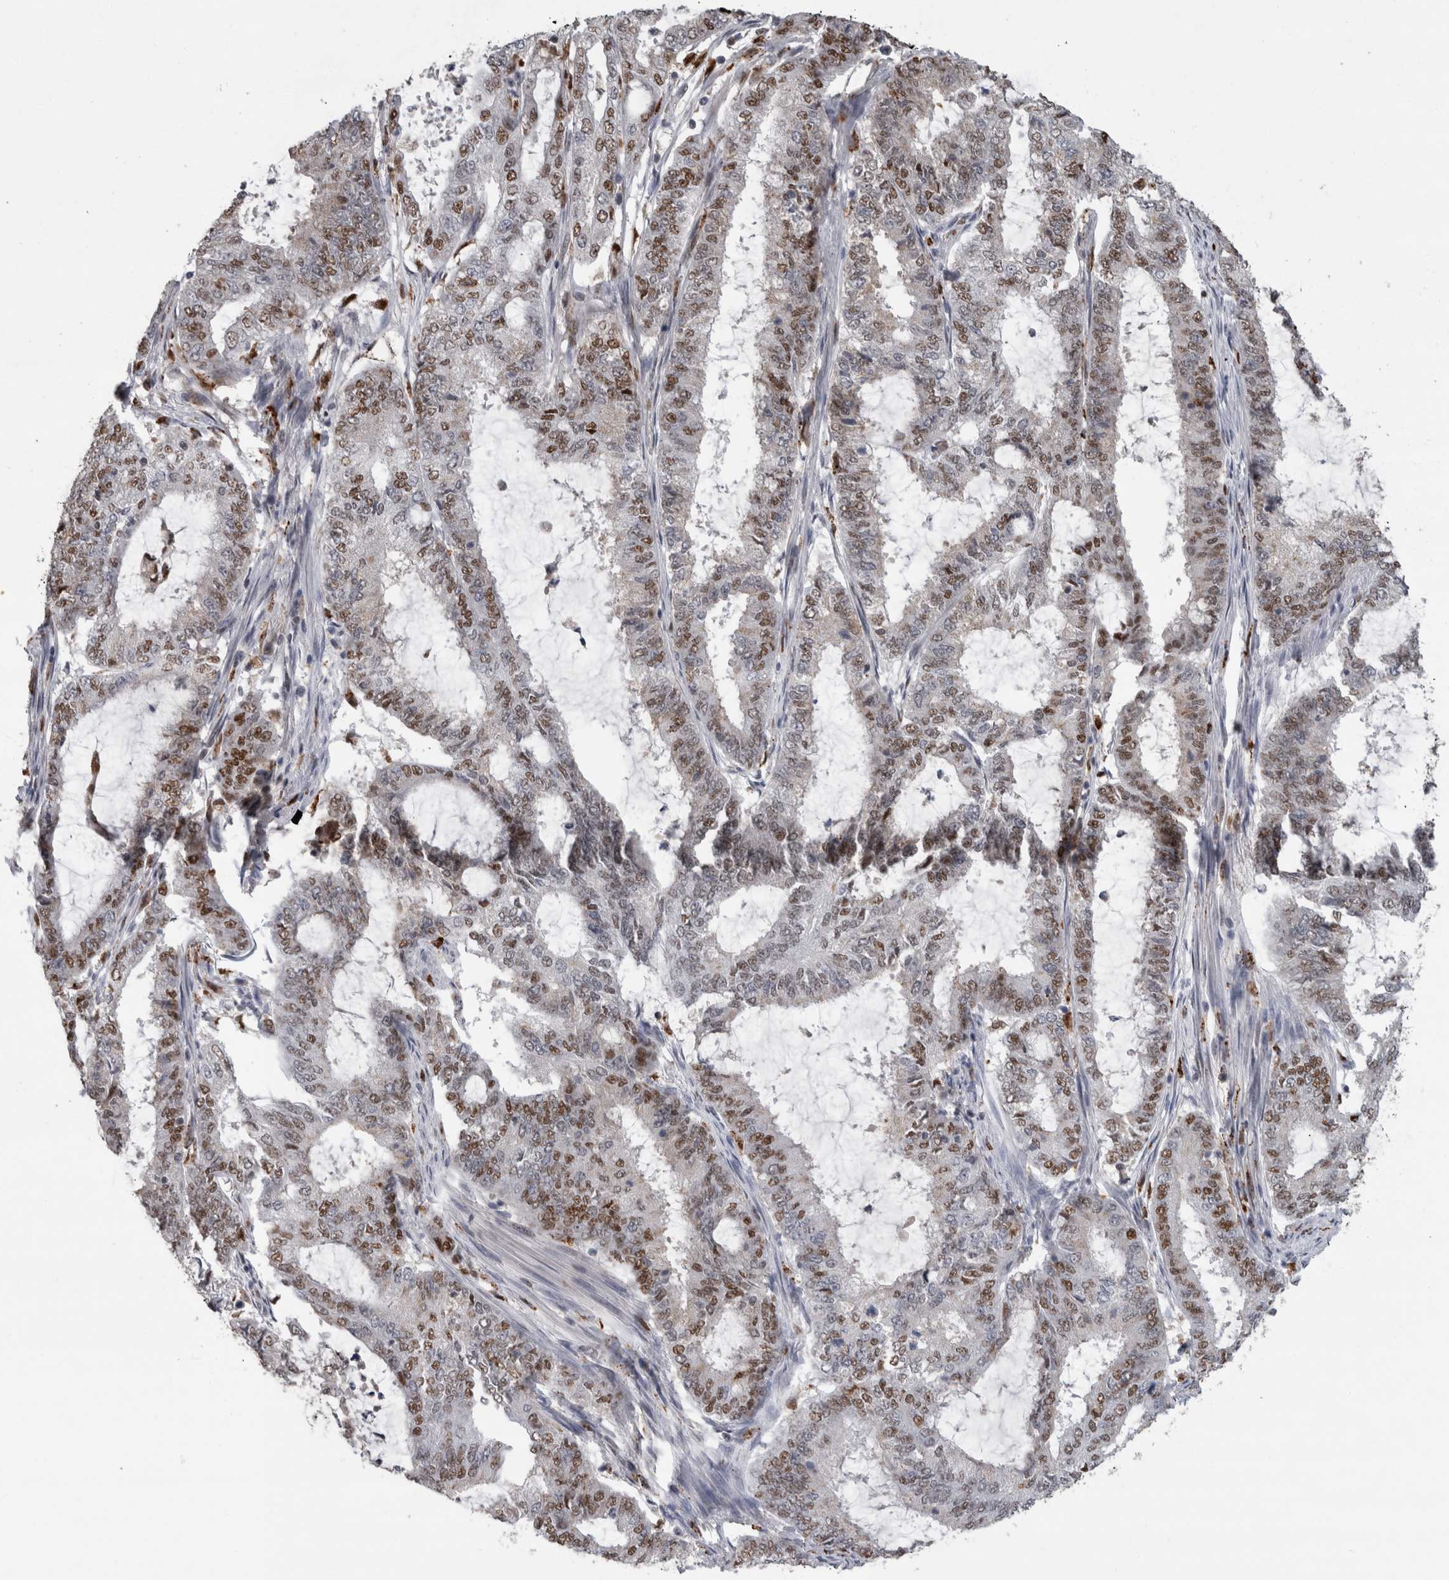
{"staining": {"intensity": "moderate", "quantity": "25%-75%", "location": "nuclear"}, "tissue": "endometrial cancer", "cell_type": "Tumor cells", "image_type": "cancer", "snomed": [{"axis": "morphology", "description": "Adenocarcinoma, NOS"}, {"axis": "topography", "description": "Endometrium"}], "caption": "Protein expression by immunohistochemistry (IHC) displays moderate nuclear expression in about 25%-75% of tumor cells in endometrial cancer (adenocarcinoma).", "gene": "POLD2", "patient": {"sex": "female", "age": 51}}